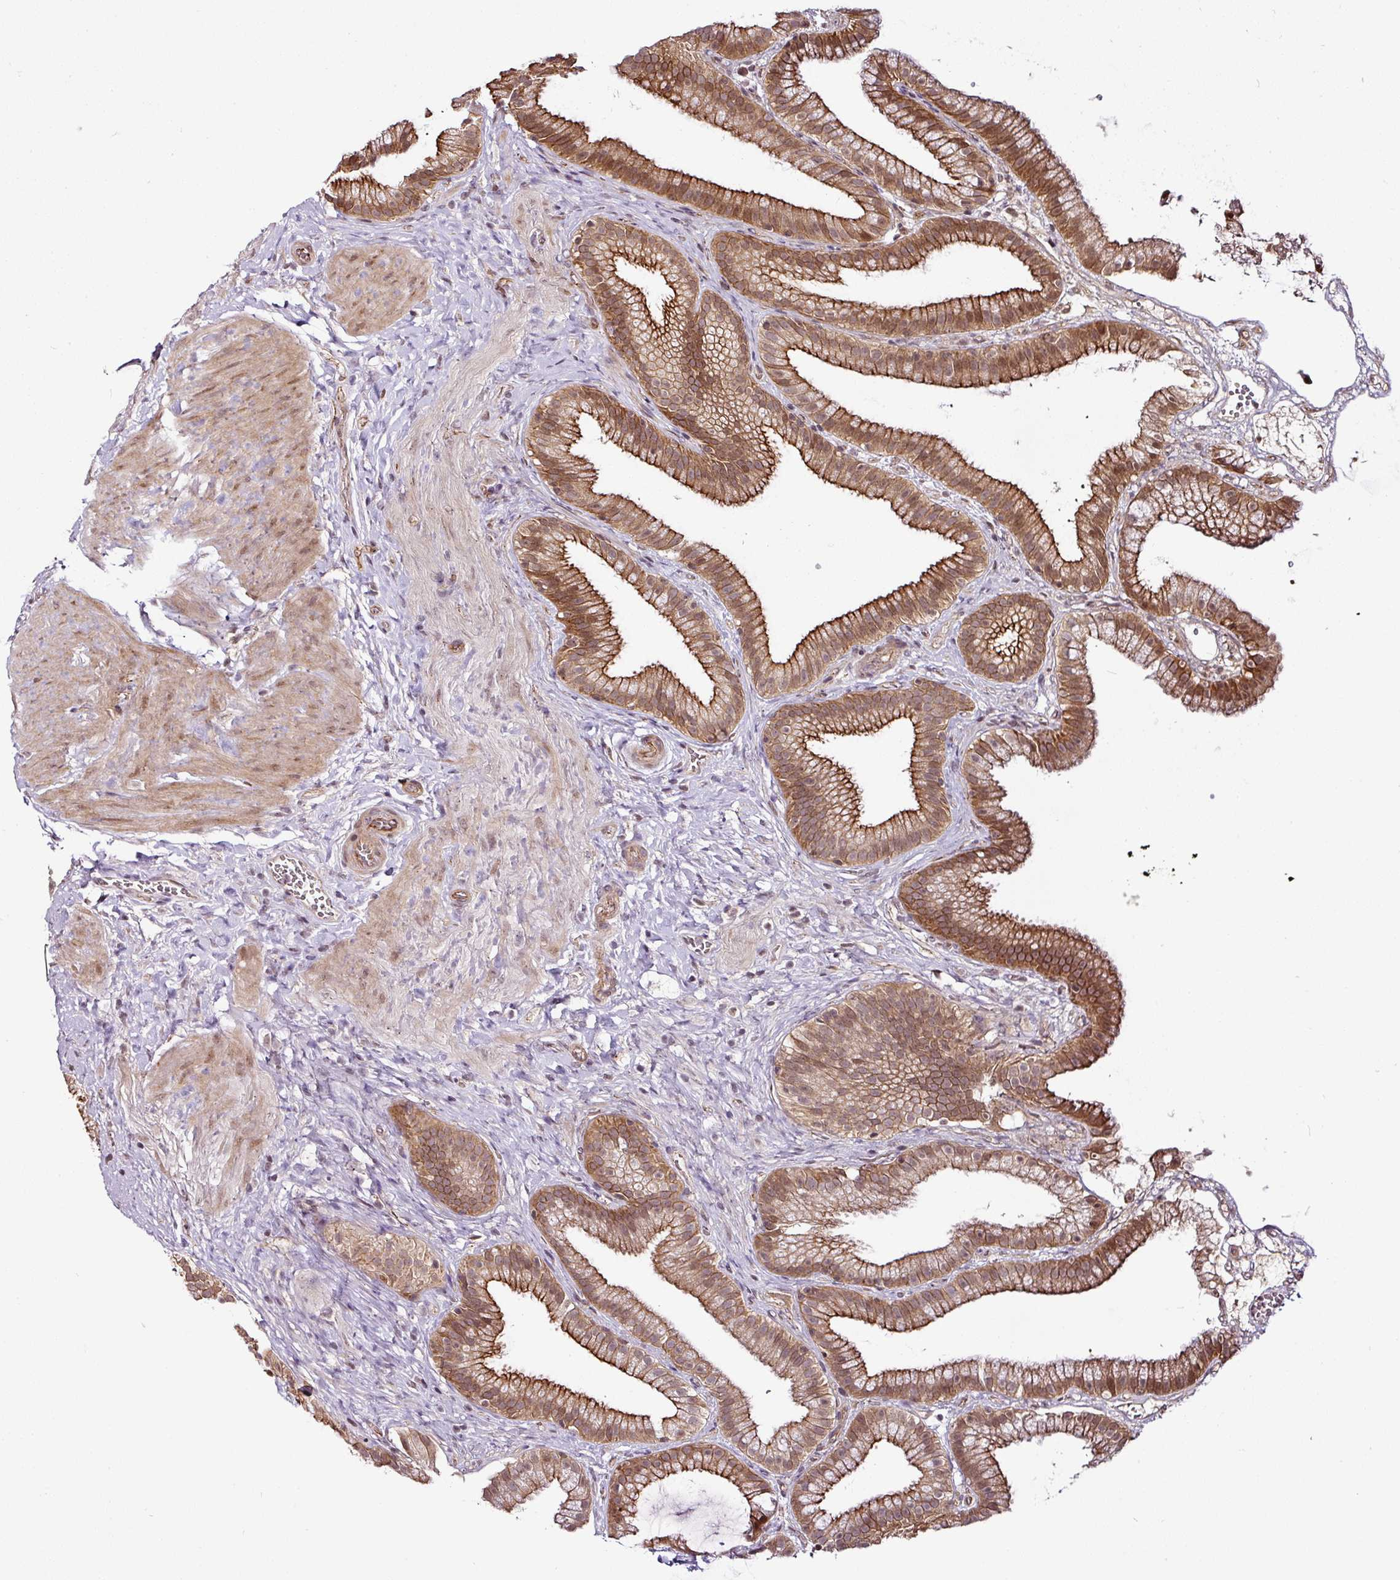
{"staining": {"intensity": "strong", "quantity": ">75%", "location": "cytoplasmic/membranous"}, "tissue": "gallbladder", "cell_type": "Glandular cells", "image_type": "normal", "snomed": [{"axis": "morphology", "description": "Normal tissue, NOS"}, {"axis": "topography", "description": "Gallbladder"}], "caption": "This histopathology image shows immunohistochemistry staining of benign human gallbladder, with high strong cytoplasmic/membranous staining in about >75% of glandular cells.", "gene": "DCAF13", "patient": {"sex": "female", "age": 63}}